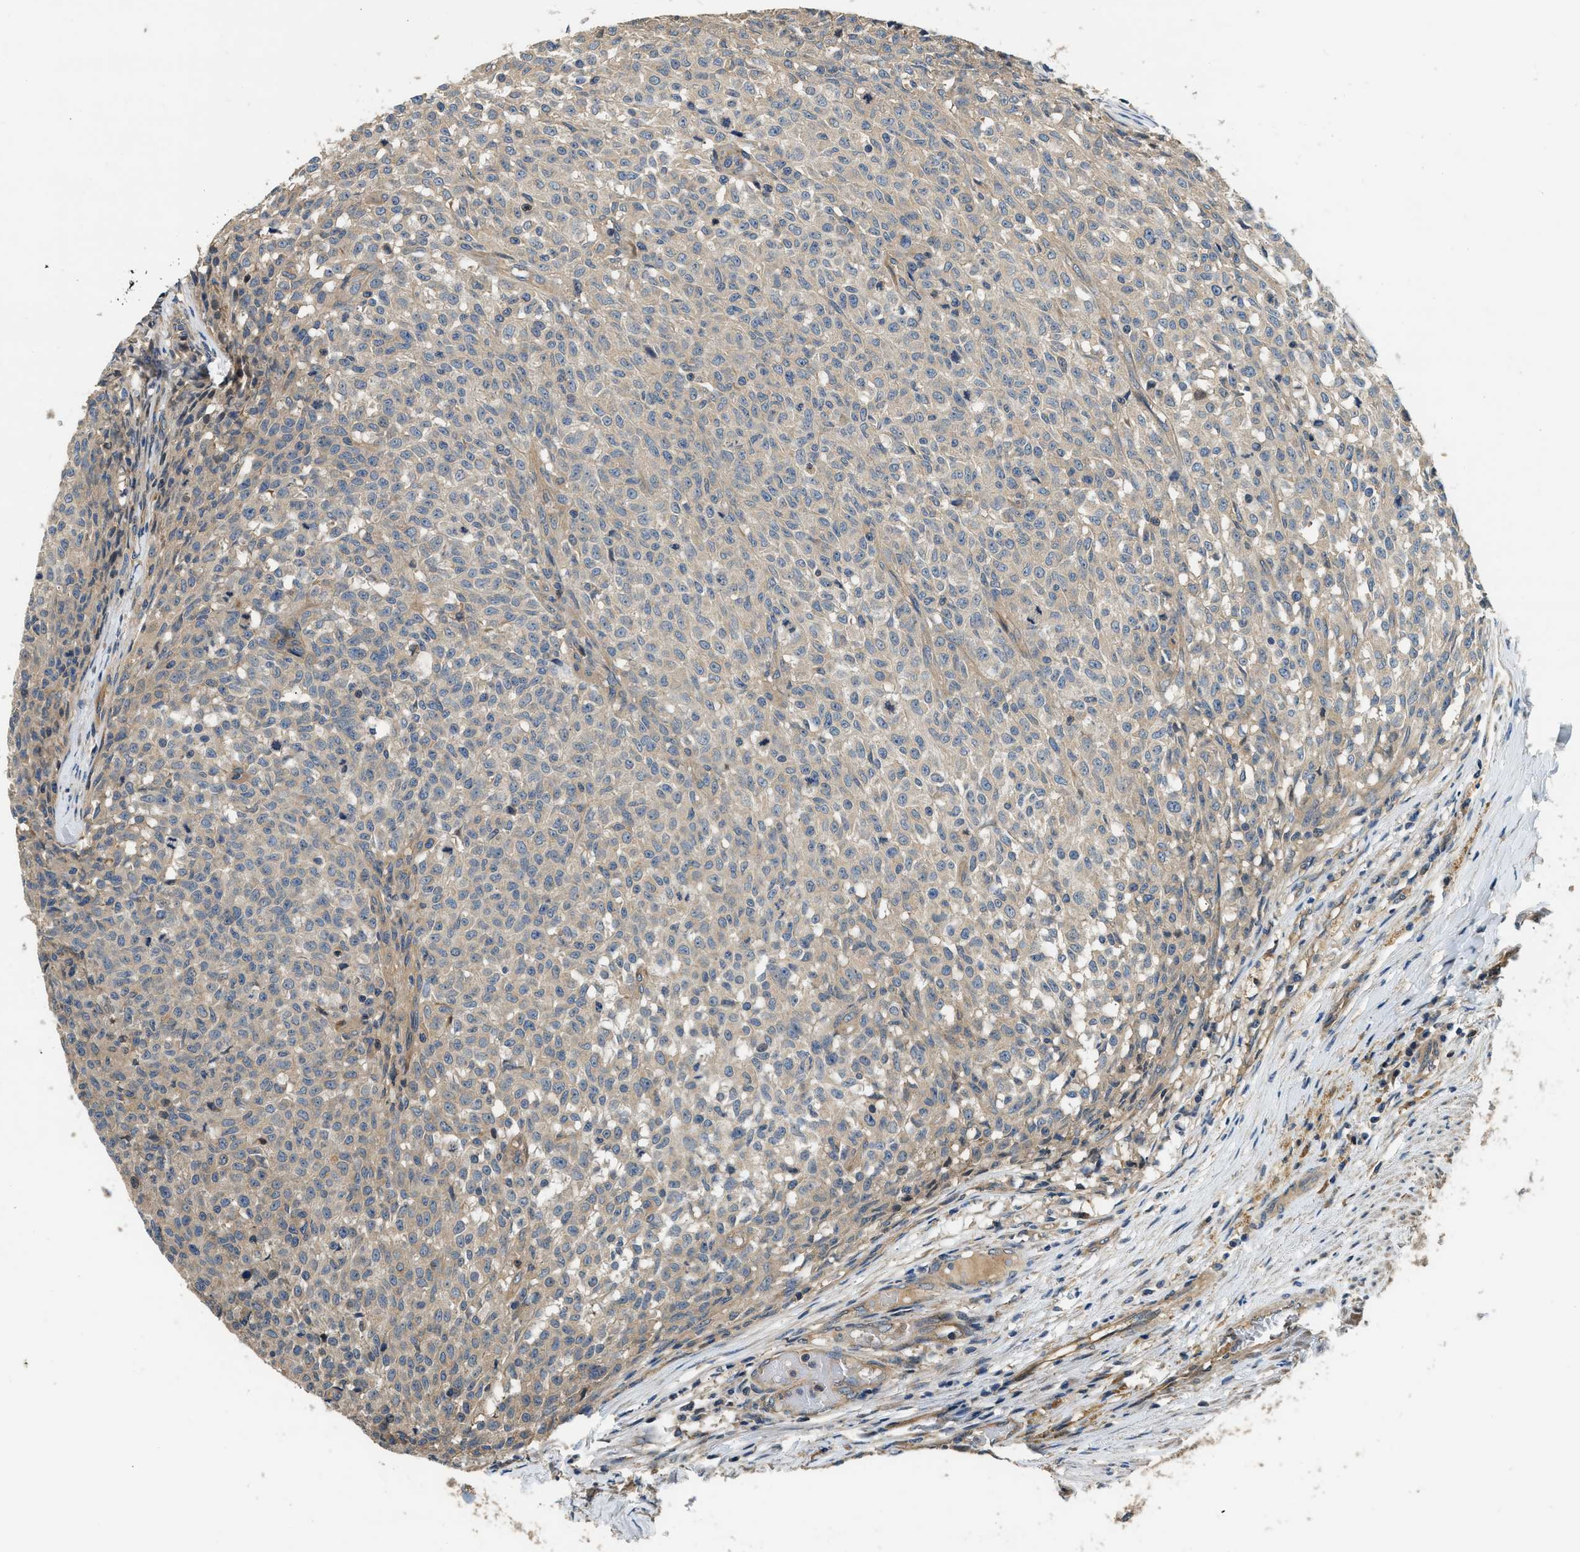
{"staining": {"intensity": "weak", "quantity": ">75%", "location": "cytoplasmic/membranous"}, "tissue": "testis cancer", "cell_type": "Tumor cells", "image_type": "cancer", "snomed": [{"axis": "morphology", "description": "Seminoma, NOS"}, {"axis": "topography", "description": "Testis"}], "caption": "Tumor cells demonstrate weak cytoplasmic/membranous positivity in approximately >75% of cells in testis cancer.", "gene": "IL3RA", "patient": {"sex": "male", "age": 59}}